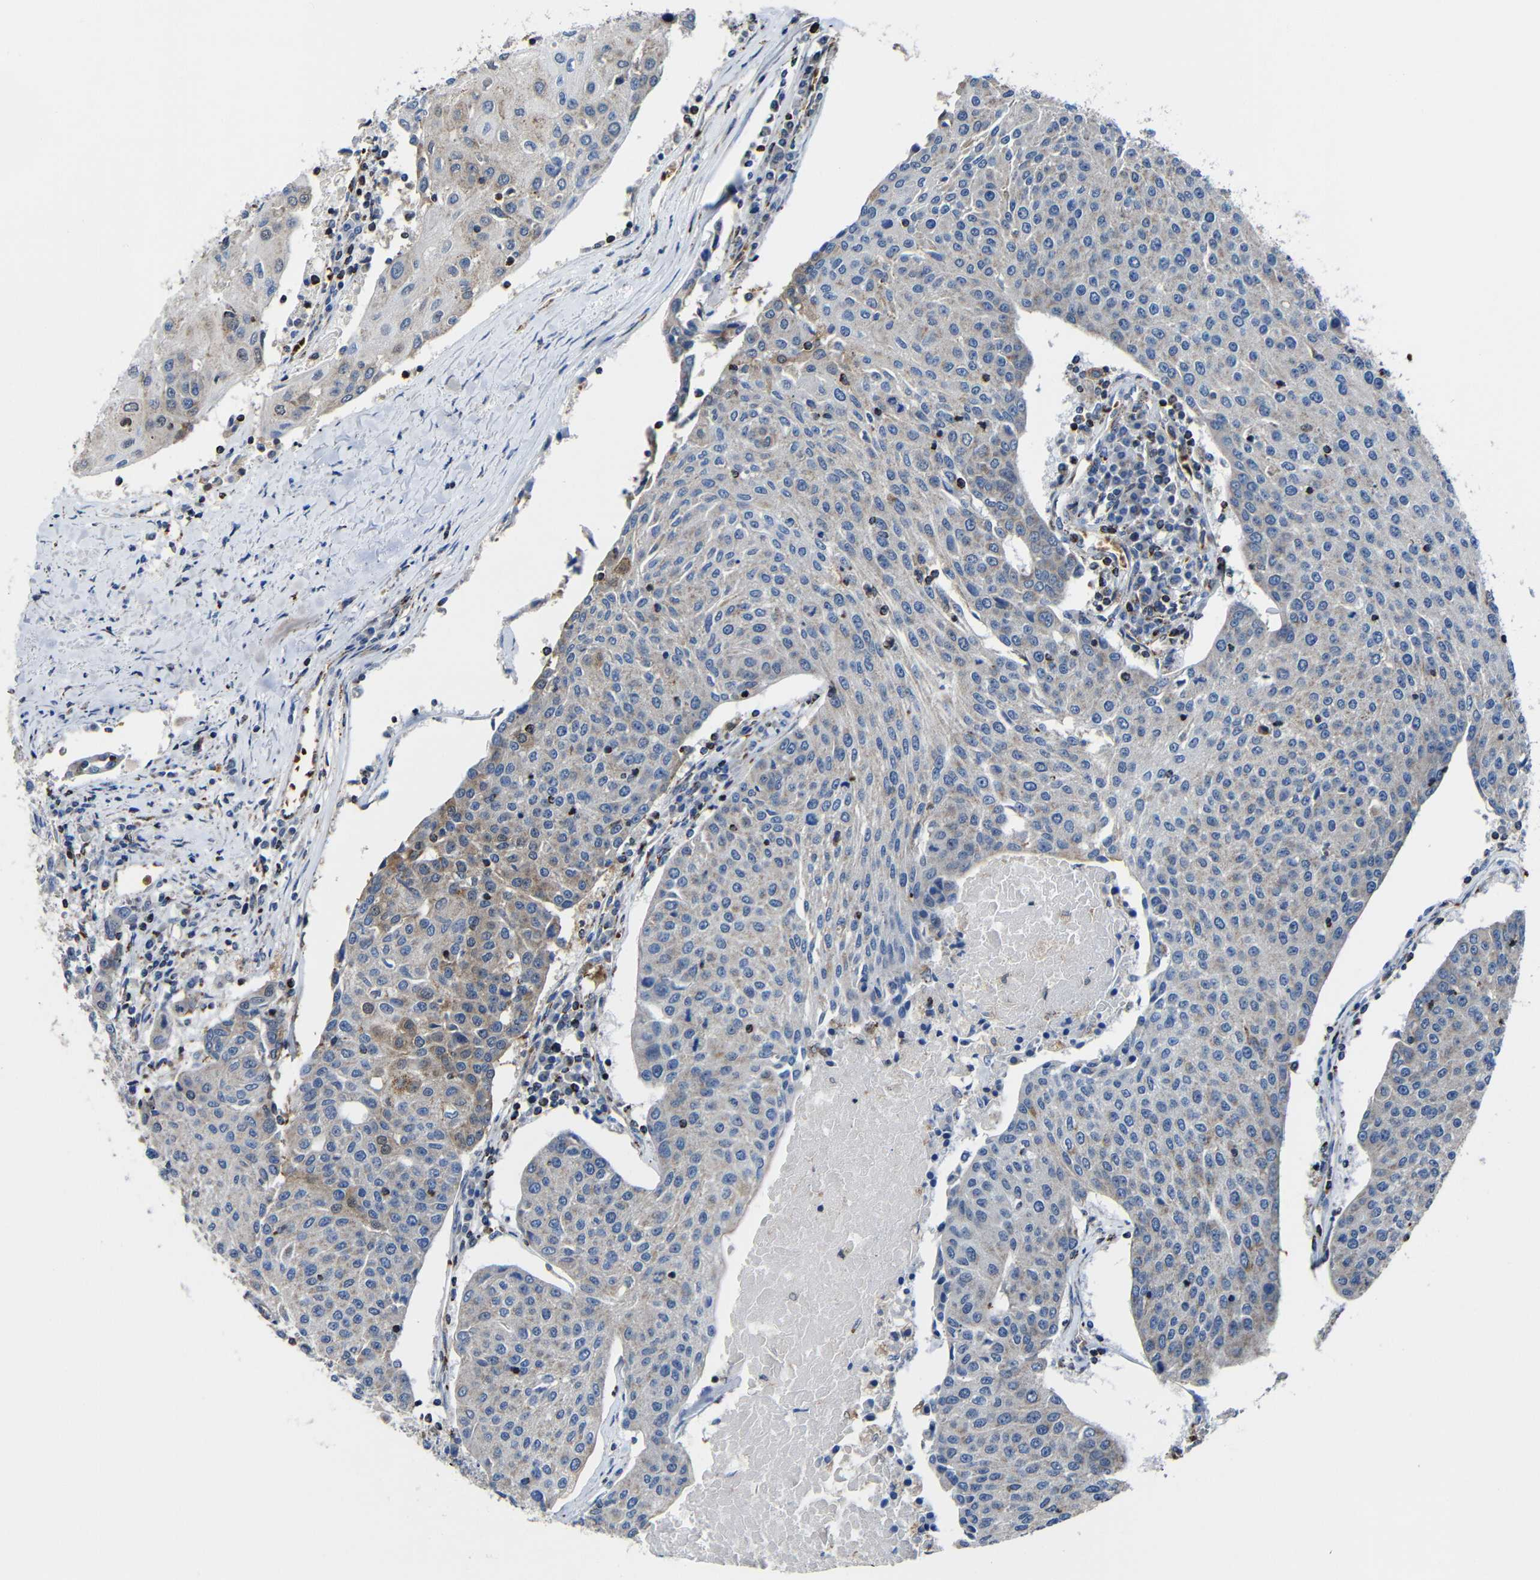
{"staining": {"intensity": "weak", "quantity": "<25%", "location": "cytoplasmic/membranous"}, "tissue": "urothelial cancer", "cell_type": "Tumor cells", "image_type": "cancer", "snomed": [{"axis": "morphology", "description": "Urothelial carcinoma, High grade"}, {"axis": "topography", "description": "Urinary bladder"}], "caption": "A photomicrograph of human urothelial cancer is negative for staining in tumor cells.", "gene": "CA5B", "patient": {"sex": "female", "age": 85}}